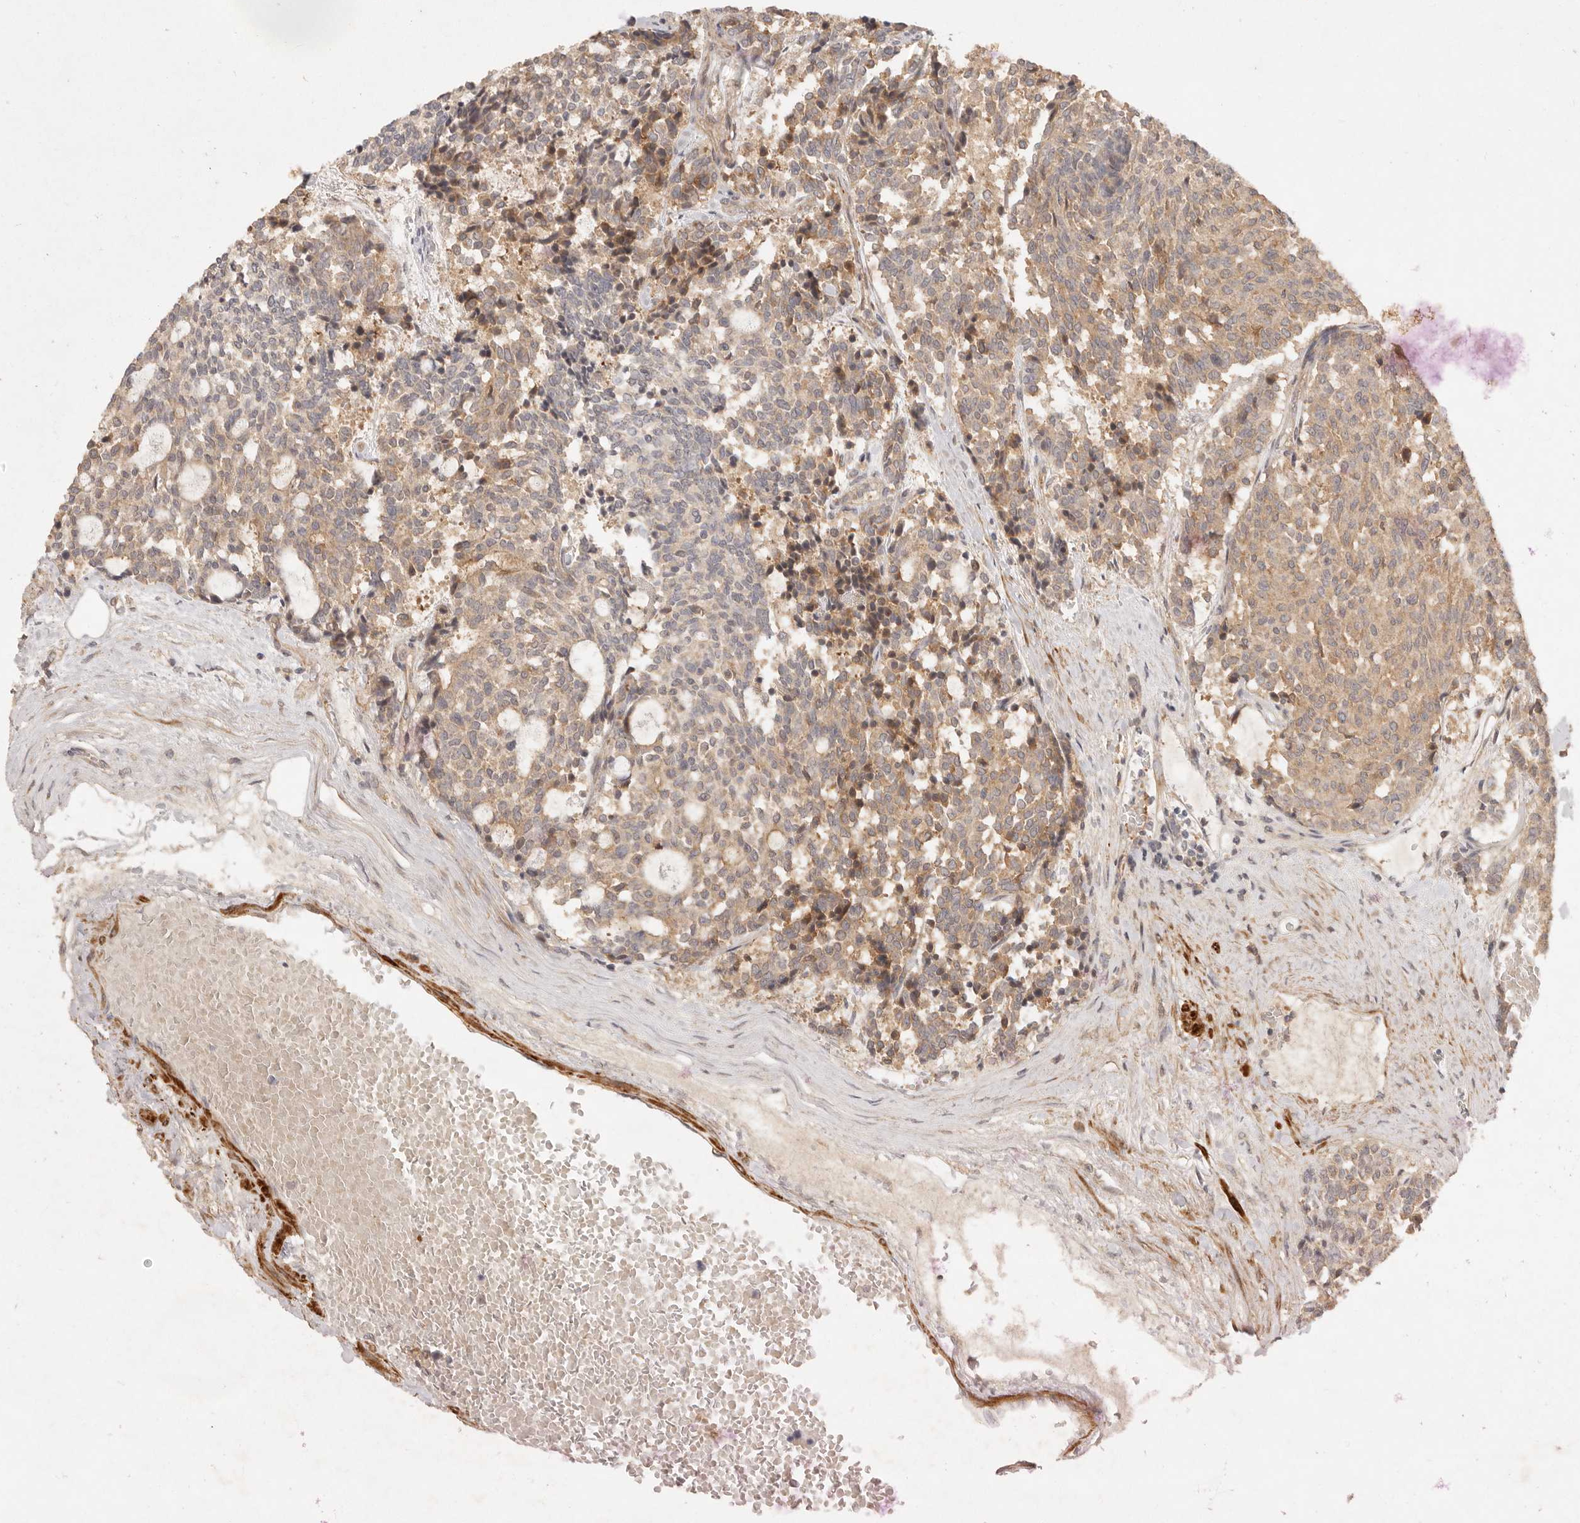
{"staining": {"intensity": "weak", "quantity": ">75%", "location": "cytoplasmic/membranous"}, "tissue": "carcinoid", "cell_type": "Tumor cells", "image_type": "cancer", "snomed": [{"axis": "morphology", "description": "Carcinoid, malignant, NOS"}, {"axis": "topography", "description": "Pancreas"}], "caption": "Protein staining by immunohistochemistry demonstrates weak cytoplasmic/membranous expression in about >75% of tumor cells in carcinoid (malignant).", "gene": "VIPR1", "patient": {"sex": "female", "age": 54}}